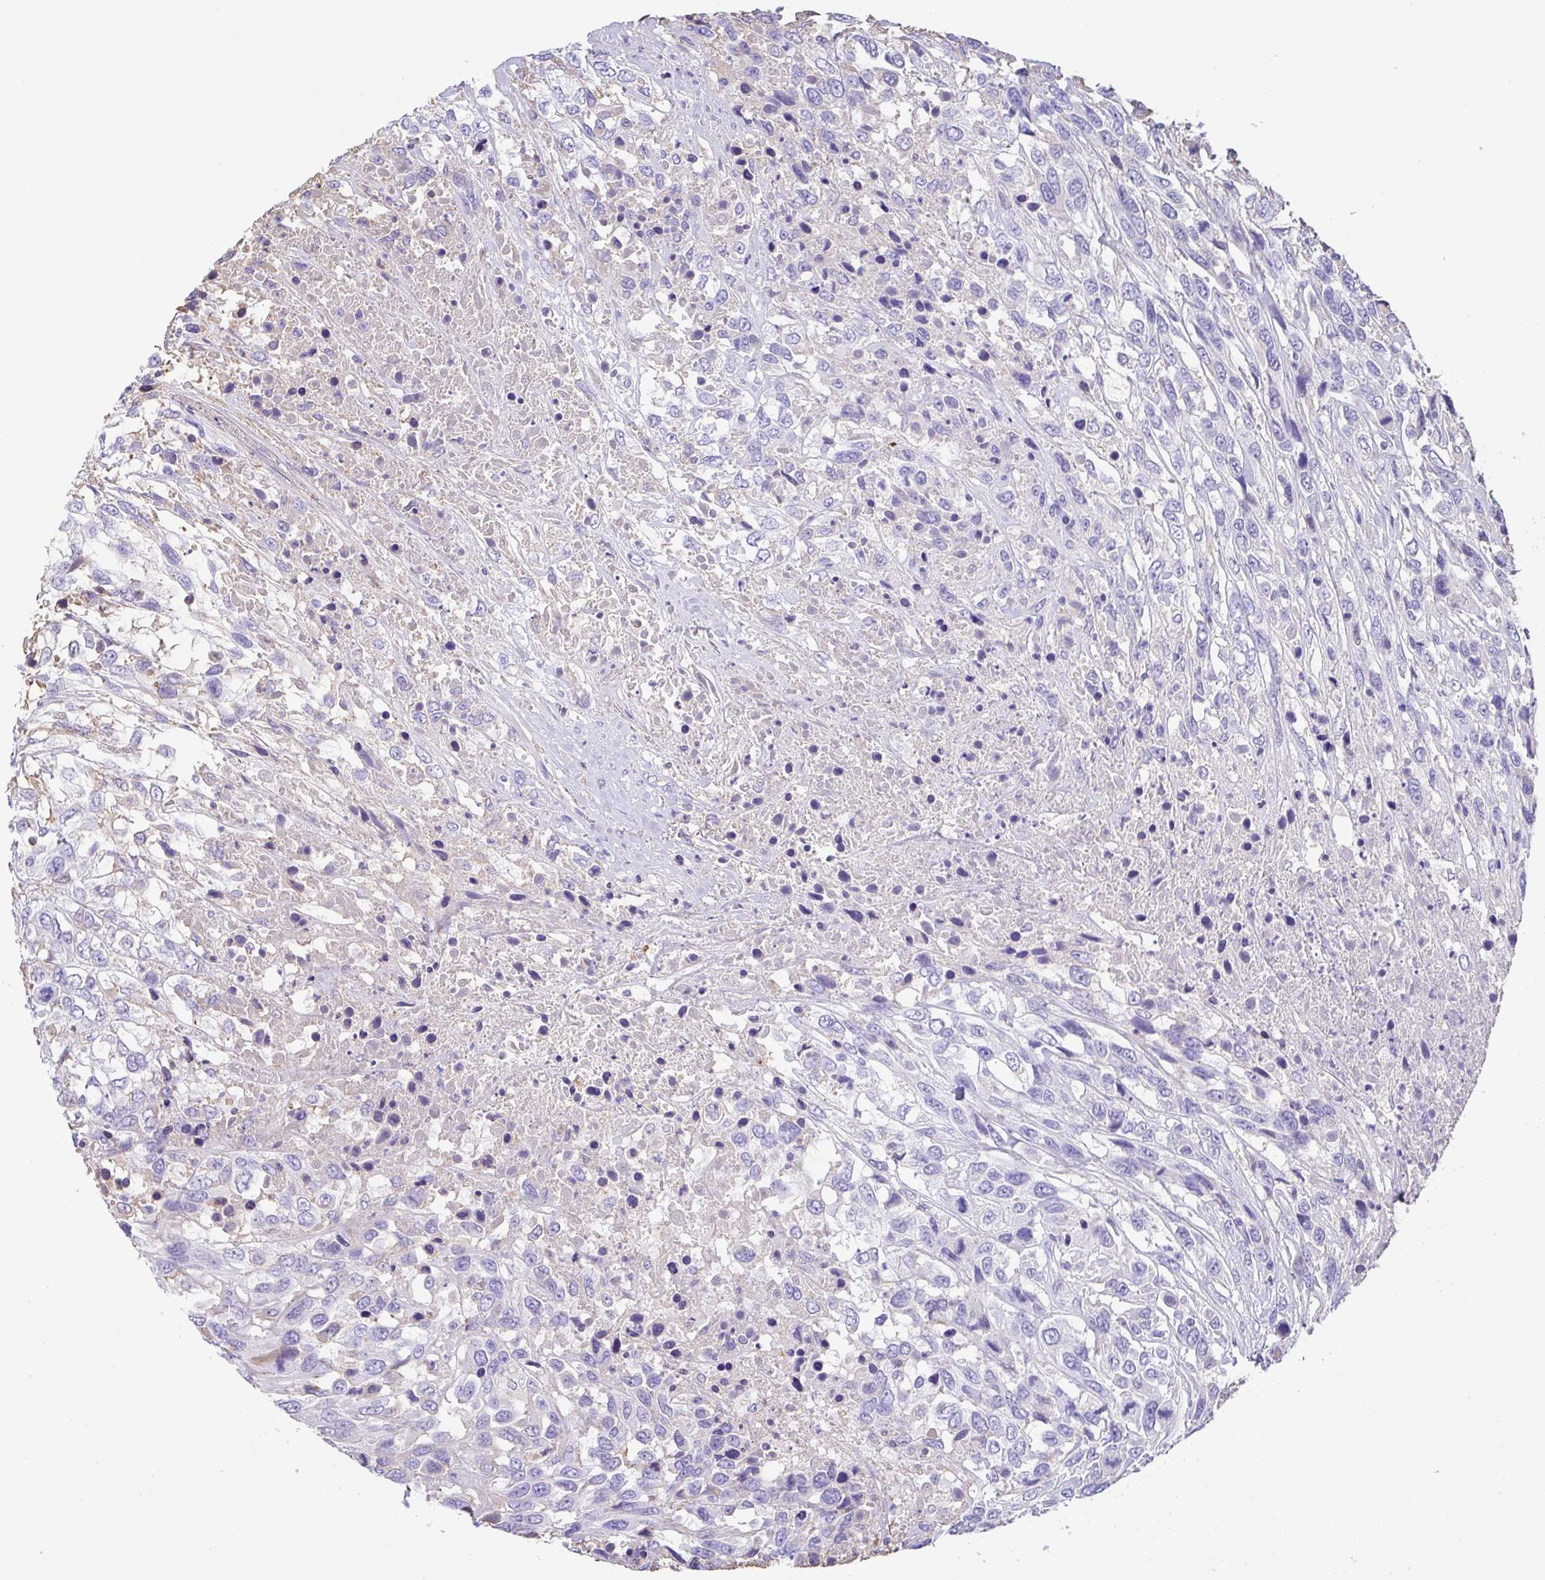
{"staining": {"intensity": "negative", "quantity": "none", "location": "none"}, "tissue": "urothelial cancer", "cell_type": "Tumor cells", "image_type": "cancer", "snomed": [{"axis": "morphology", "description": "Urothelial carcinoma, High grade"}, {"axis": "topography", "description": "Urinary bladder"}], "caption": "Immunohistochemical staining of urothelial carcinoma (high-grade) displays no significant staining in tumor cells. Brightfield microscopy of immunohistochemistry (IHC) stained with DAB (brown) and hematoxylin (blue), captured at high magnification.", "gene": "HOXC12", "patient": {"sex": "female", "age": 70}}